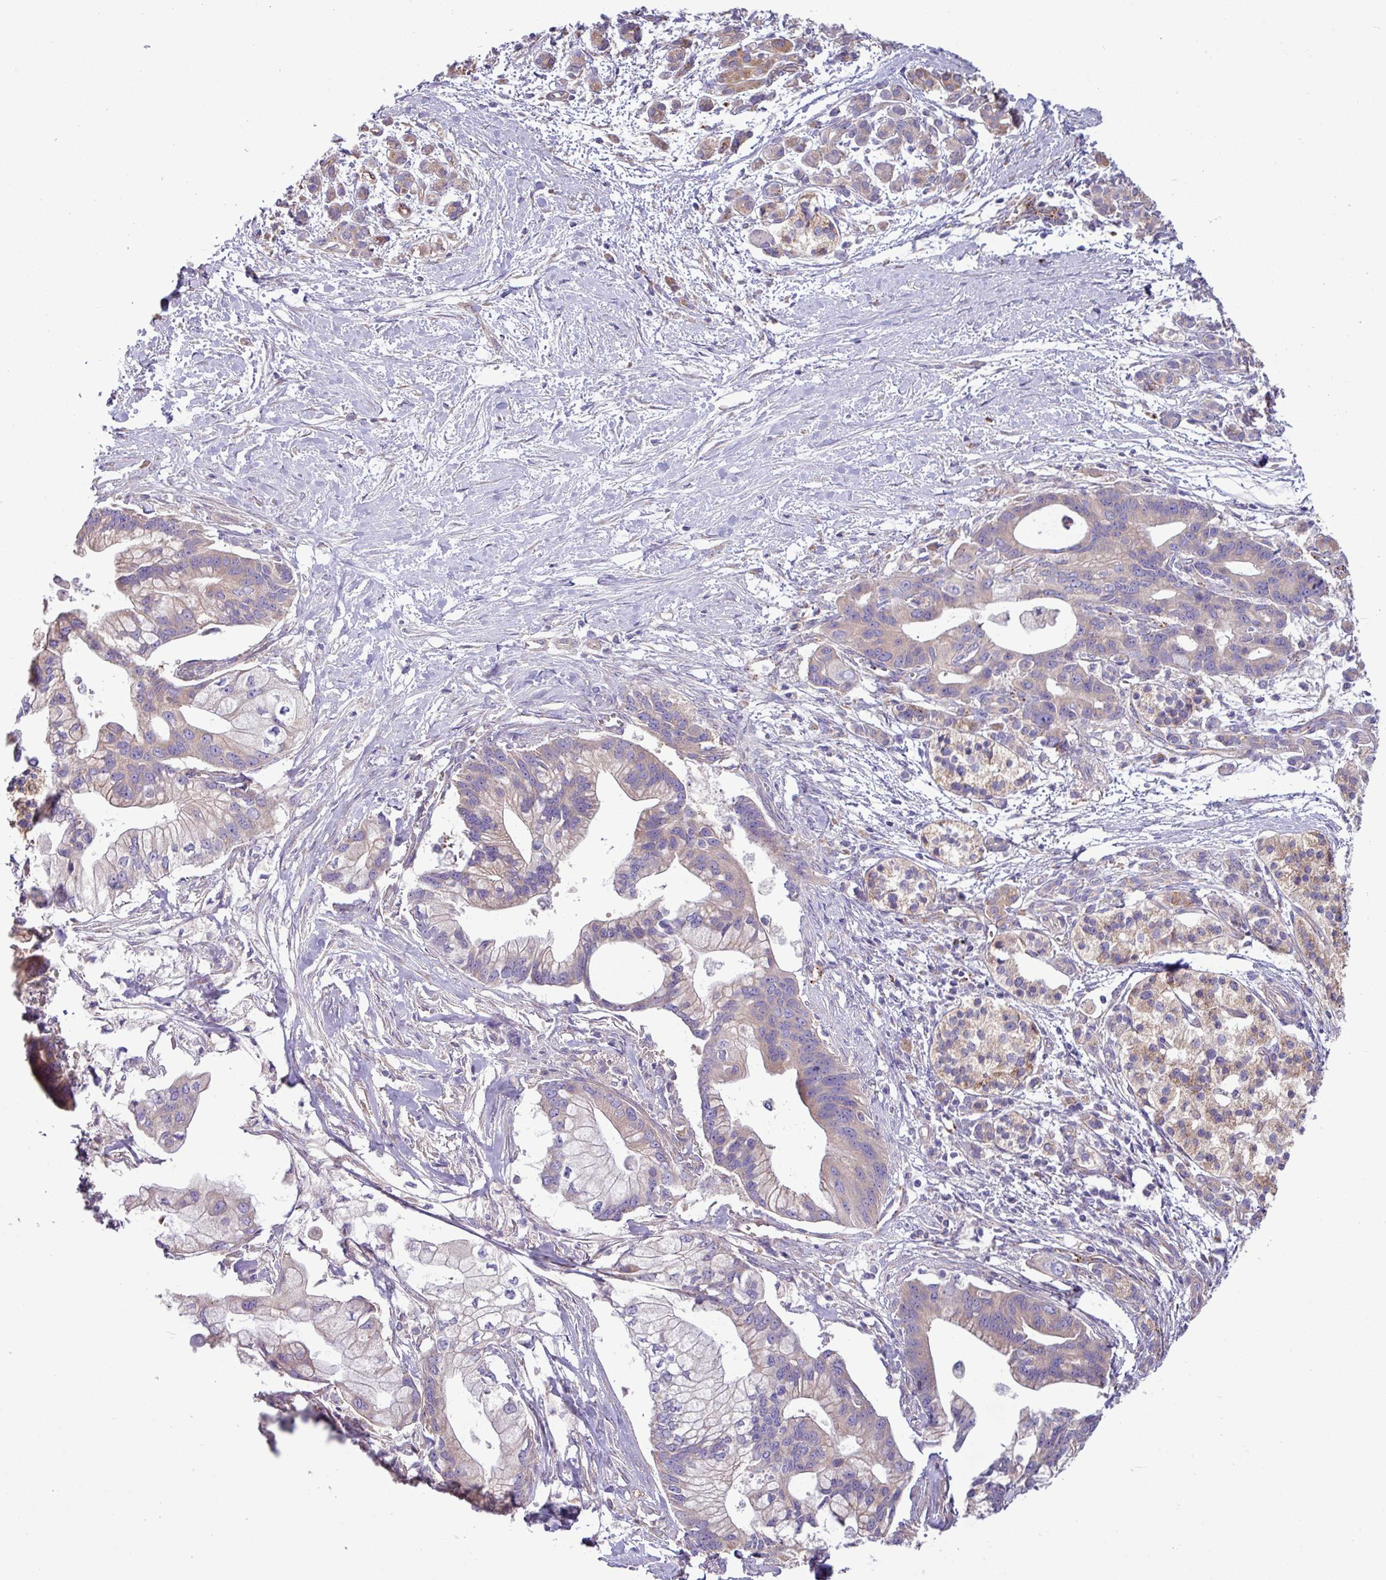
{"staining": {"intensity": "weak", "quantity": "<25%", "location": "cytoplasmic/membranous"}, "tissue": "pancreatic cancer", "cell_type": "Tumor cells", "image_type": "cancer", "snomed": [{"axis": "morphology", "description": "Adenocarcinoma, NOS"}, {"axis": "topography", "description": "Pancreas"}], "caption": "This is an immunohistochemistry (IHC) photomicrograph of human pancreatic cancer (adenocarcinoma). There is no positivity in tumor cells.", "gene": "PPM1J", "patient": {"sex": "male", "age": 68}}